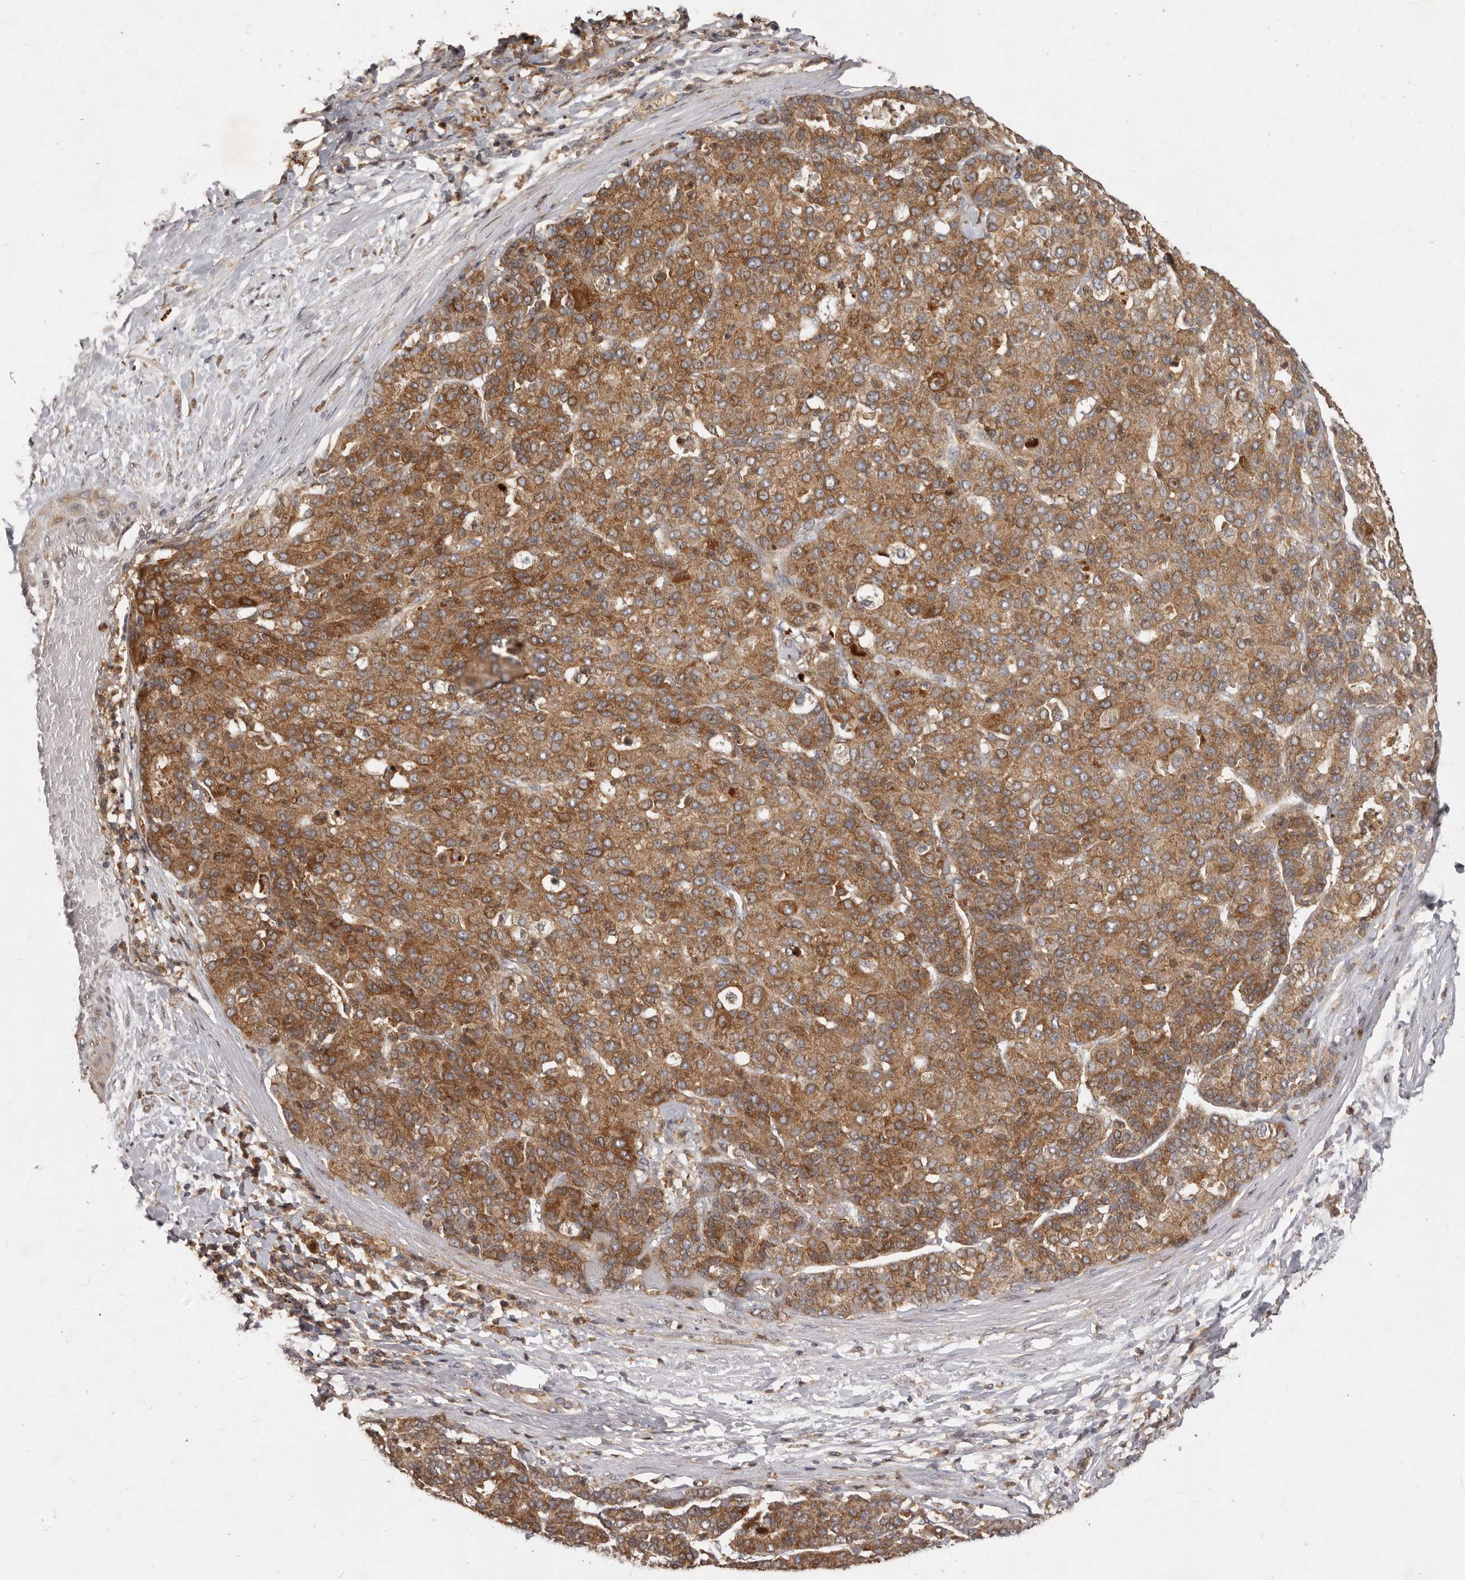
{"staining": {"intensity": "moderate", "quantity": ">75%", "location": "cytoplasmic/membranous"}, "tissue": "liver cancer", "cell_type": "Tumor cells", "image_type": "cancer", "snomed": [{"axis": "morphology", "description": "Carcinoma, Hepatocellular, NOS"}, {"axis": "topography", "description": "Liver"}], "caption": "Liver cancer was stained to show a protein in brown. There is medium levels of moderate cytoplasmic/membranous expression in about >75% of tumor cells. The staining was performed using DAB, with brown indicating positive protein expression. Nuclei are stained blue with hematoxylin.", "gene": "RNF187", "patient": {"sex": "male", "age": 65}}